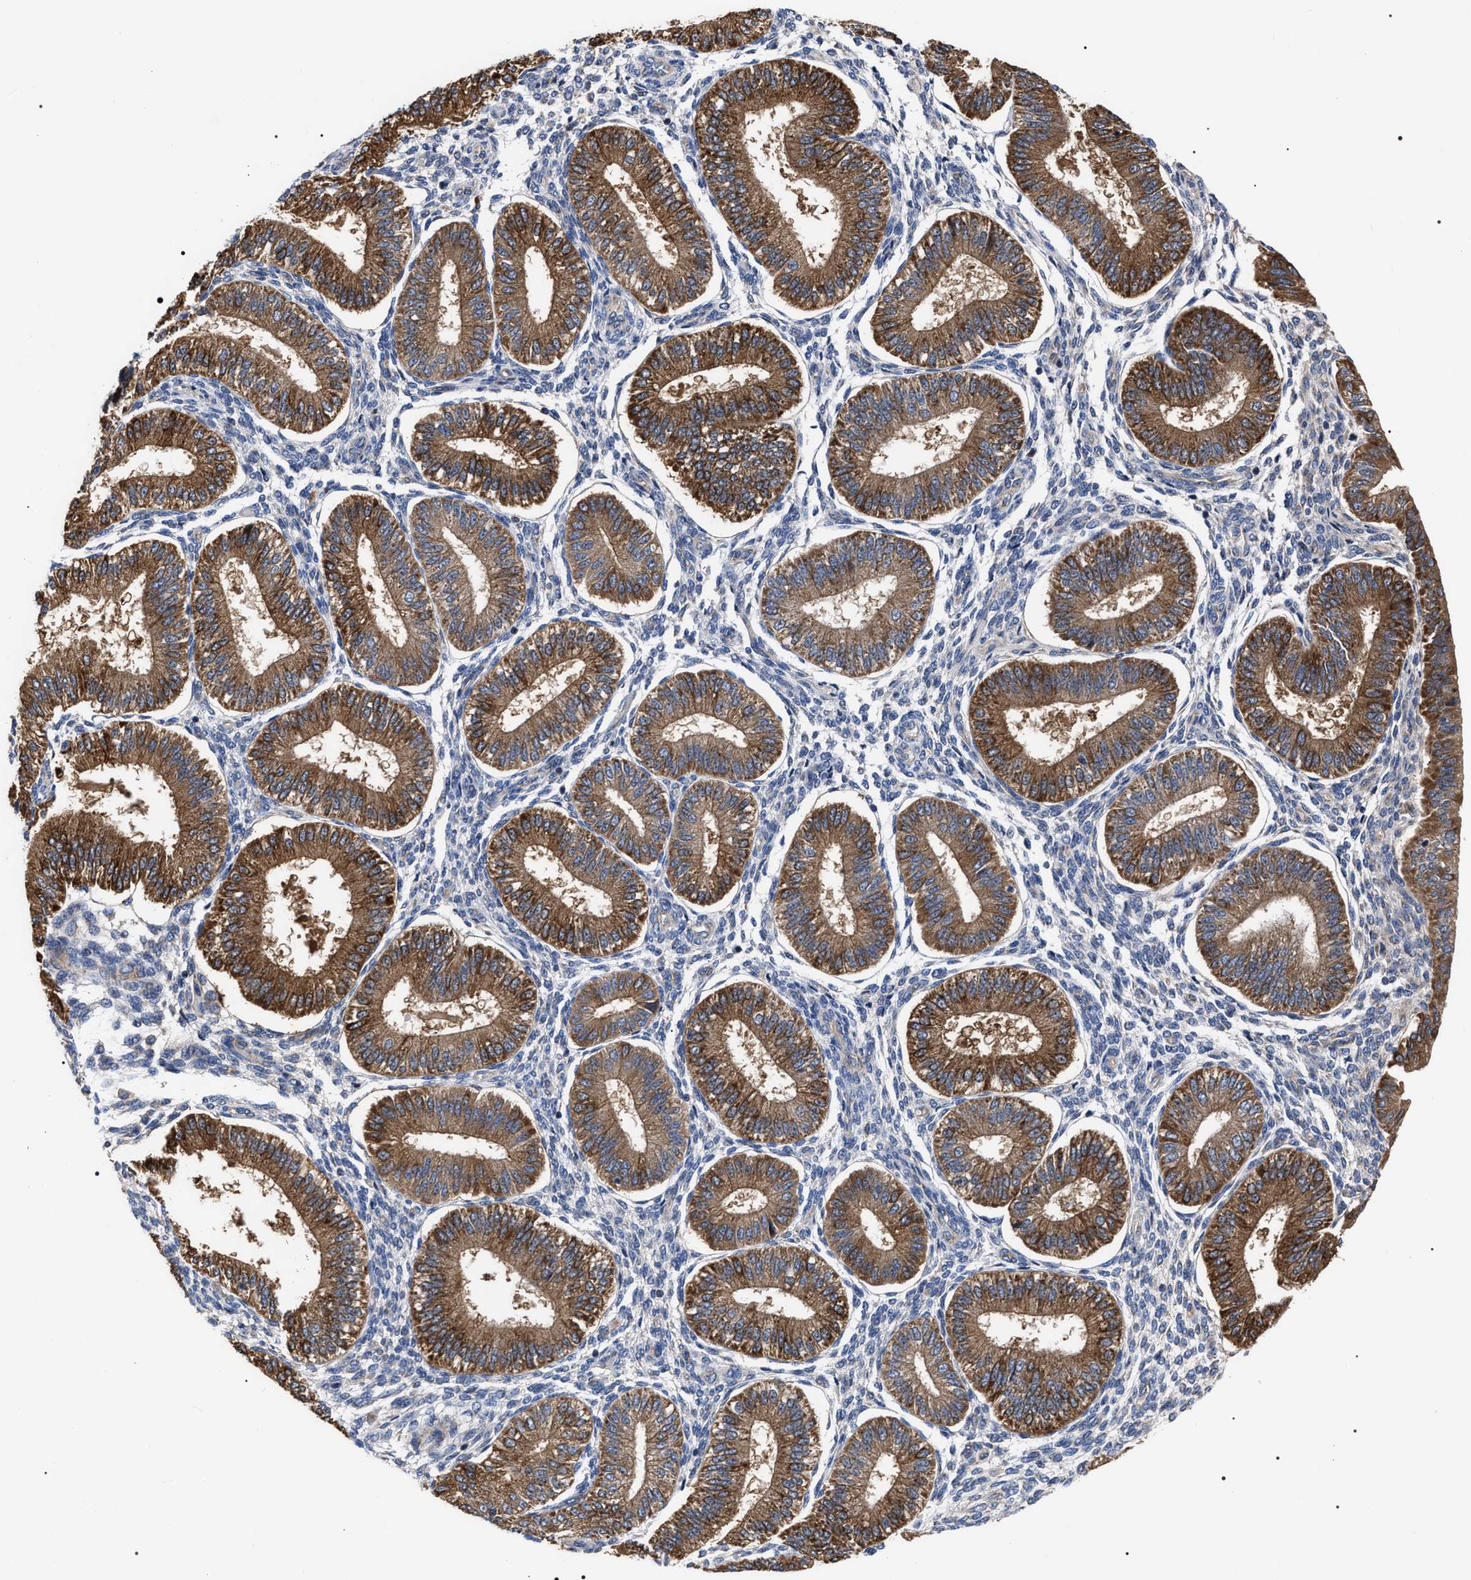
{"staining": {"intensity": "negative", "quantity": "none", "location": "none"}, "tissue": "endometrium", "cell_type": "Cells in endometrial stroma", "image_type": "normal", "snomed": [{"axis": "morphology", "description": "Normal tissue, NOS"}, {"axis": "topography", "description": "Endometrium"}], "caption": "IHC micrograph of benign endometrium: human endometrium stained with DAB (3,3'-diaminobenzidine) reveals no significant protein staining in cells in endometrial stroma.", "gene": "MACC1", "patient": {"sex": "female", "age": 39}}